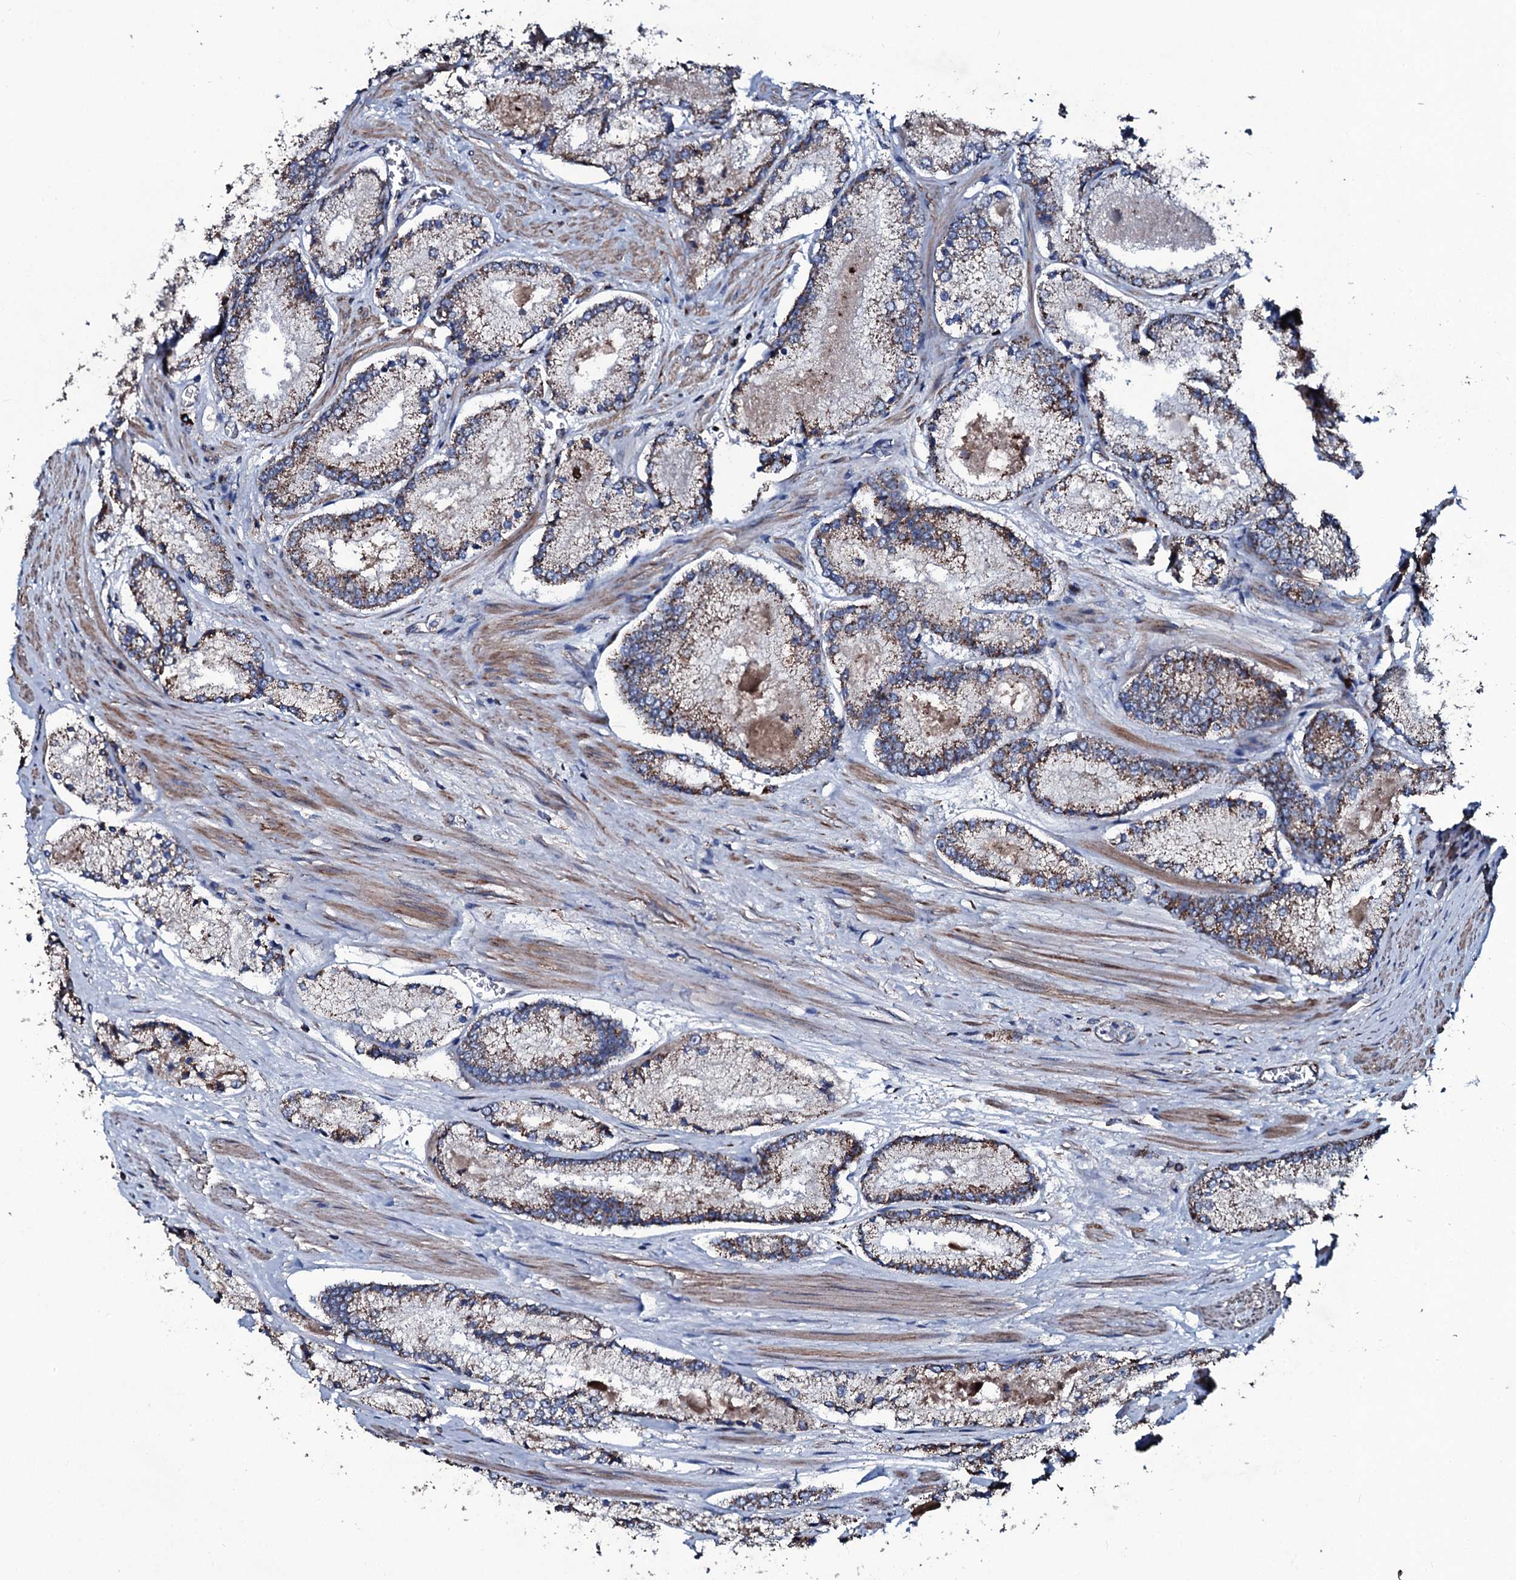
{"staining": {"intensity": "moderate", "quantity": ">75%", "location": "cytoplasmic/membranous"}, "tissue": "prostate cancer", "cell_type": "Tumor cells", "image_type": "cancer", "snomed": [{"axis": "morphology", "description": "Adenocarcinoma, Low grade"}, {"axis": "topography", "description": "Prostate"}], "caption": "Prostate adenocarcinoma (low-grade) stained with DAB (3,3'-diaminobenzidine) IHC displays medium levels of moderate cytoplasmic/membranous positivity in approximately >75% of tumor cells.", "gene": "DYNC2I2", "patient": {"sex": "male", "age": 74}}